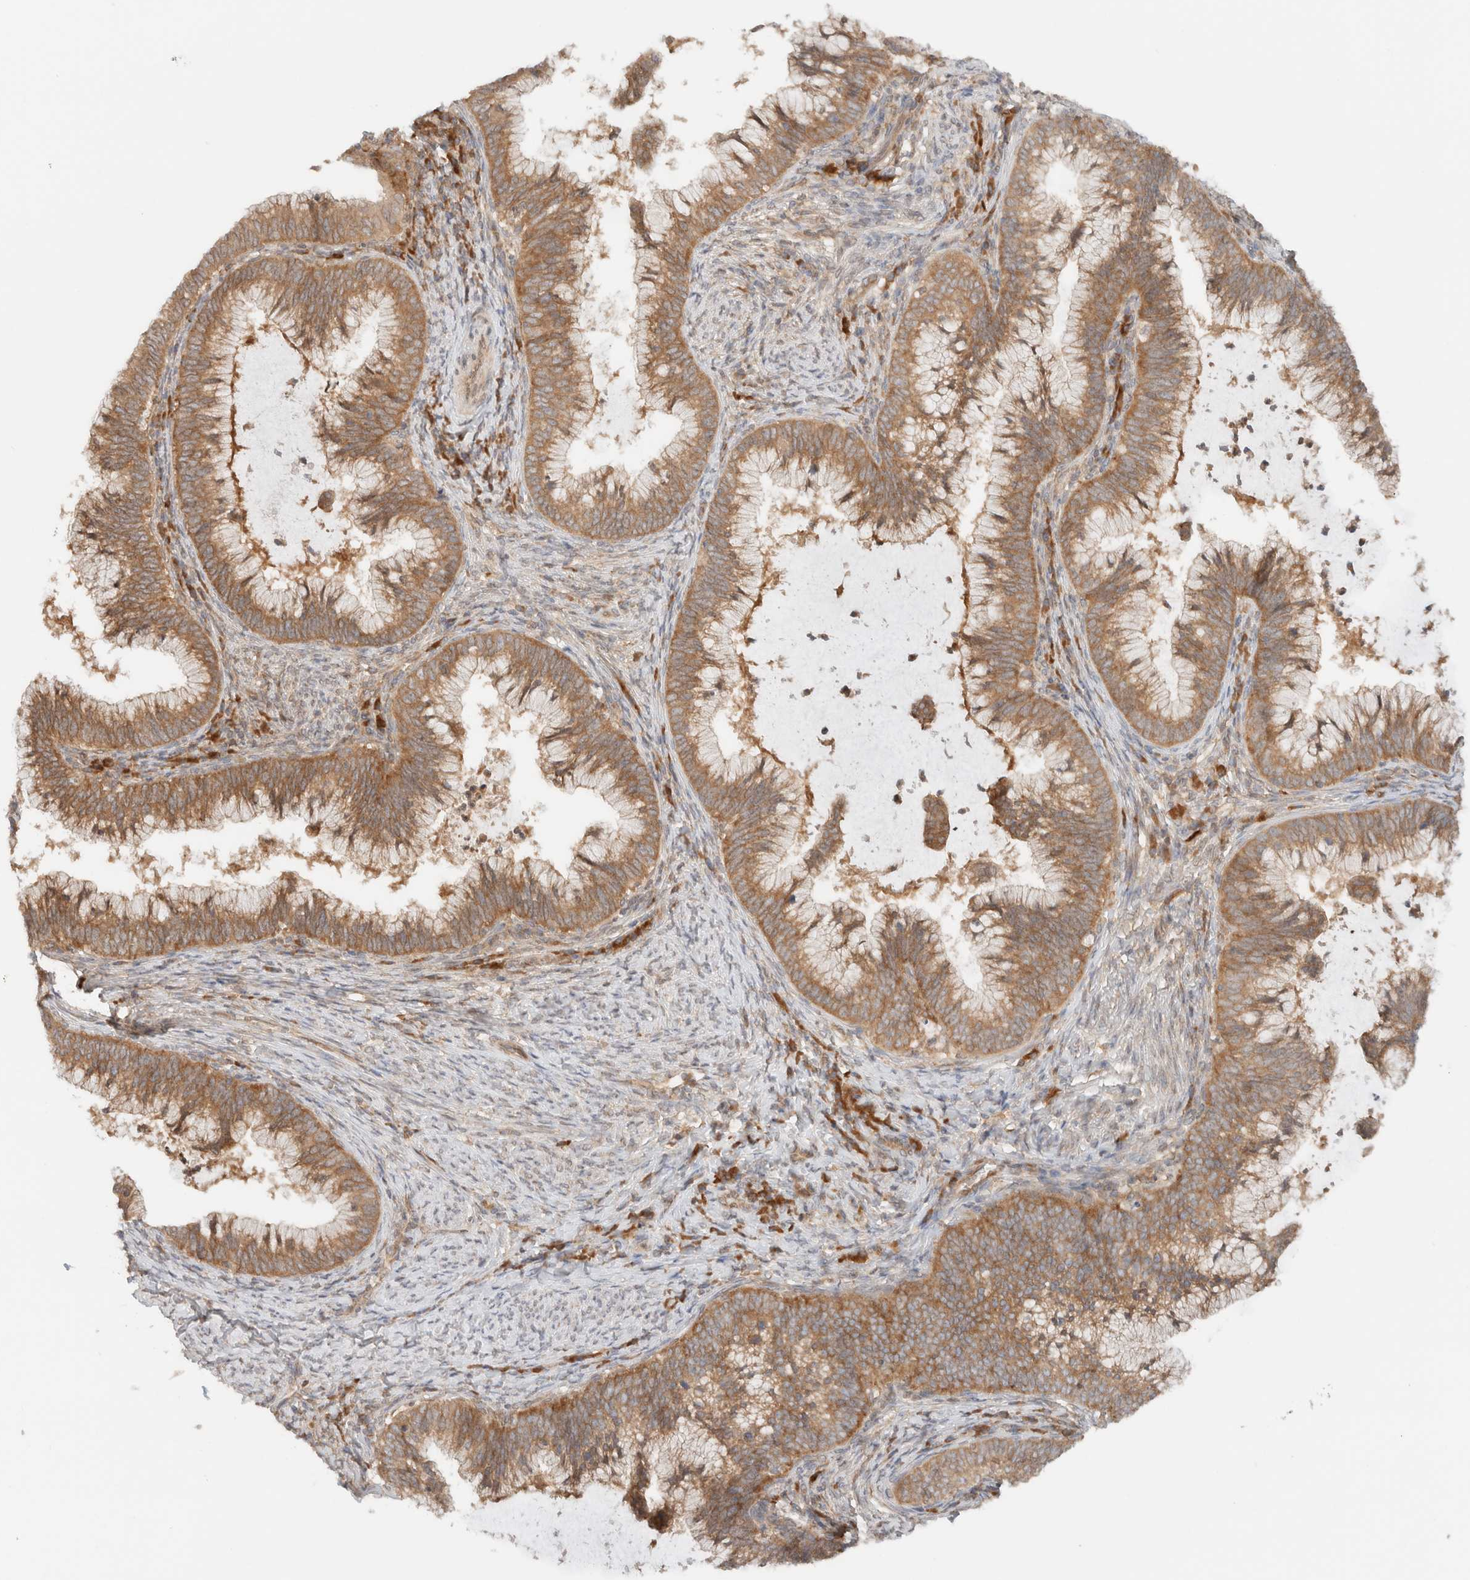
{"staining": {"intensity": "moderate", "quantity": ">75%", "location": "cytoplasmic/membranous"}, "tissue": "cervical cancer", "cell_type": "Tumor cells", "image_type": "cancer", "snomed": [{"axis": "morphology", "description": "Adenocarcinoma, NOS"}, {"axis": "topography", "description": "Cervix"}], "caption": "Immunohistochemistry photomicrograph of cervical adenocarcinoma stained for a protein (brown), which displays medium levels of moderate cytoplasmic/membranous staining in approximately >75% of tumor cells.", "gene": "ARFGEF2", "patient": {"sex": "female", "age": 36}}